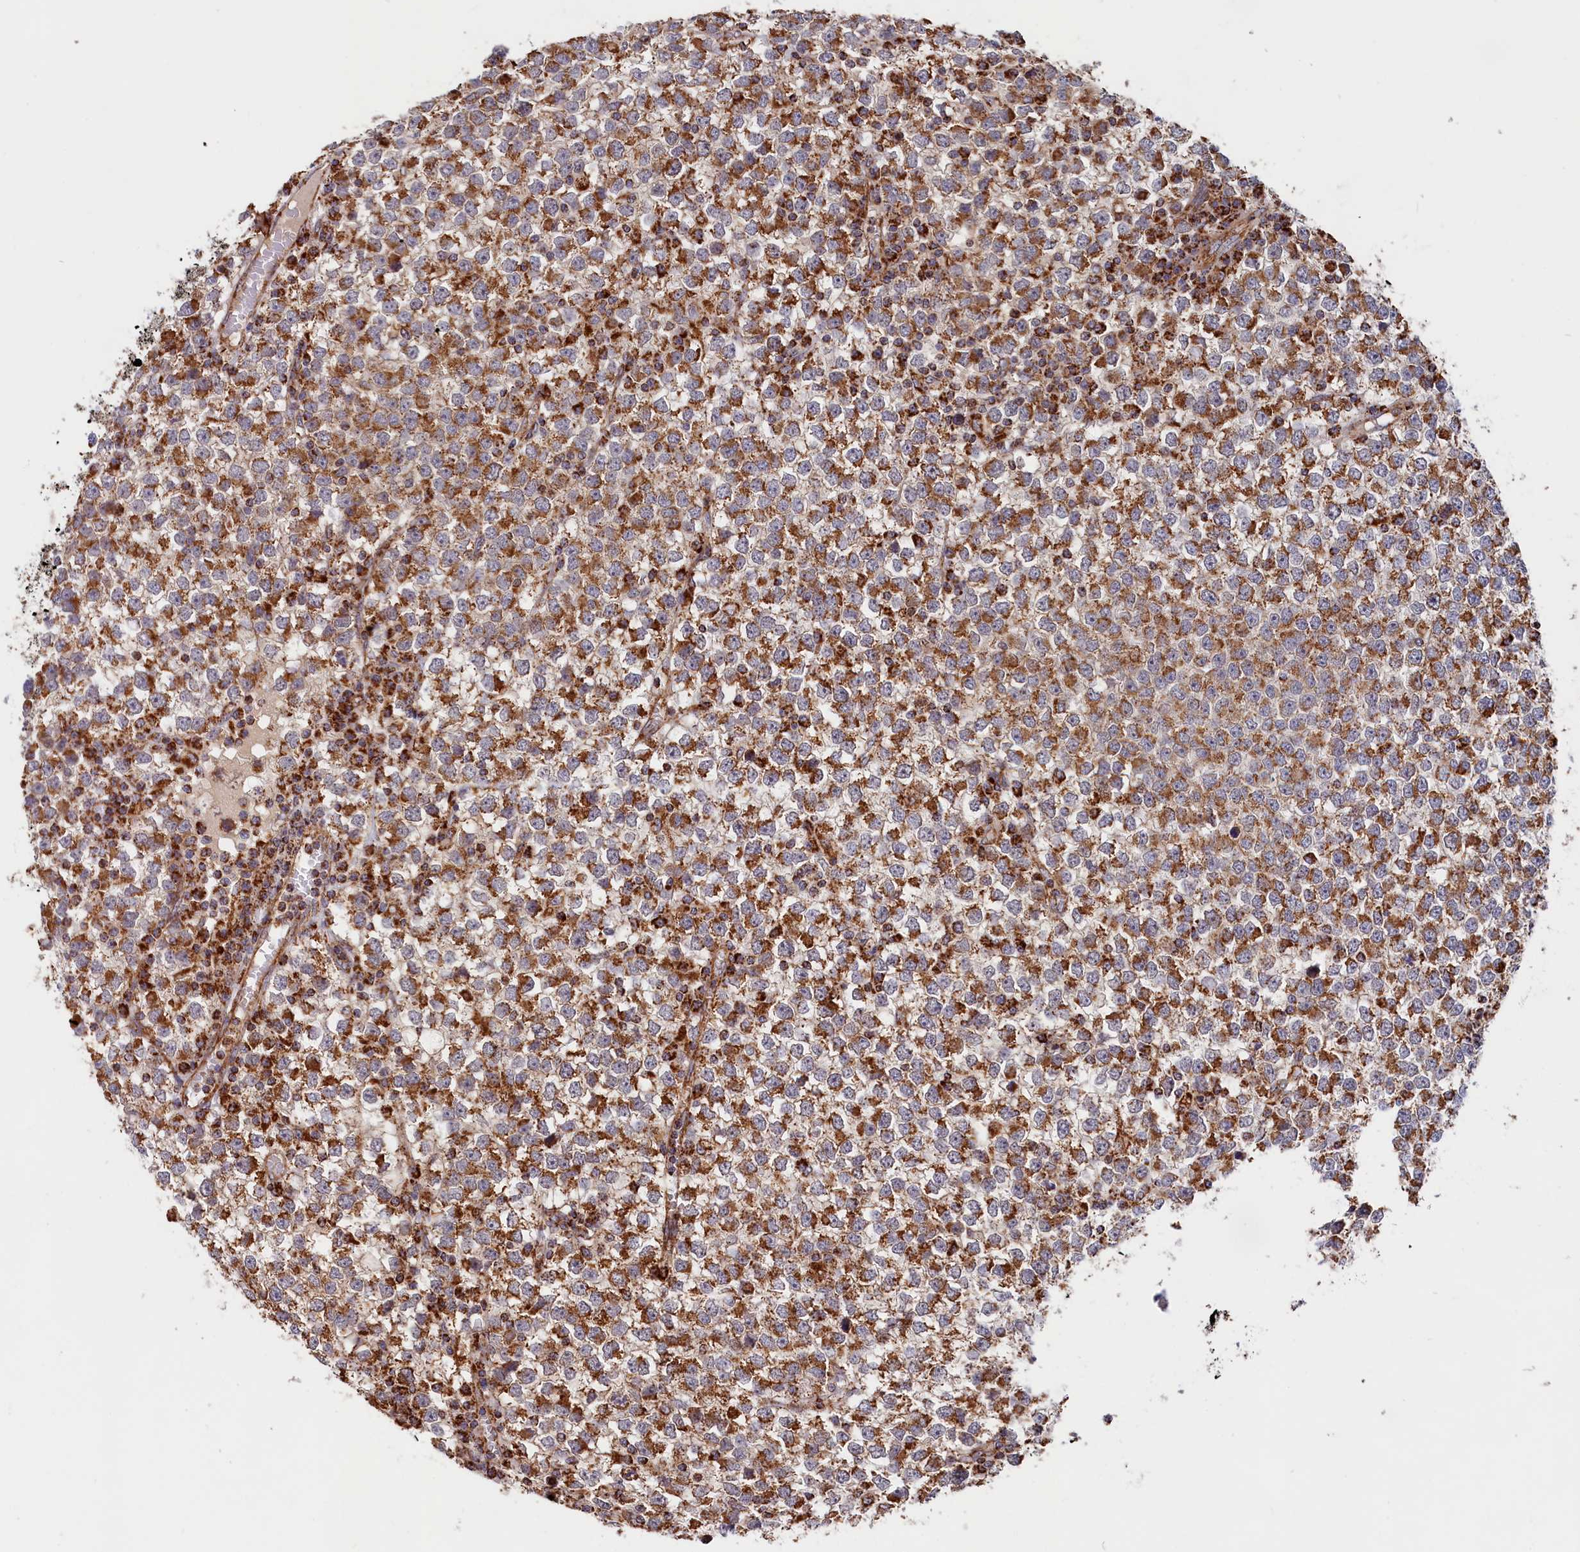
{"staining": {"intensity": "strong", "quantity": ">75%", "location": "cytoplasmic/membranous"}, "tissue": "testis cancer", "cell_type": "Tumor cells", "image_type": "cancer", "snomed": [{"axis": "morphology", "description": "Seminoma, NOS"}, {"axis": "topography", "description": "Testis"}], "caption": "Immunohistochemistry micrograph of testis seminoma stained for a protein (brown), which reveals high levels of strong cytoplasmic/membranous staining in approximately >75% of tumor cells.", "gene": "MACROD1", "patient": {"sex": "male", "age": 65}}